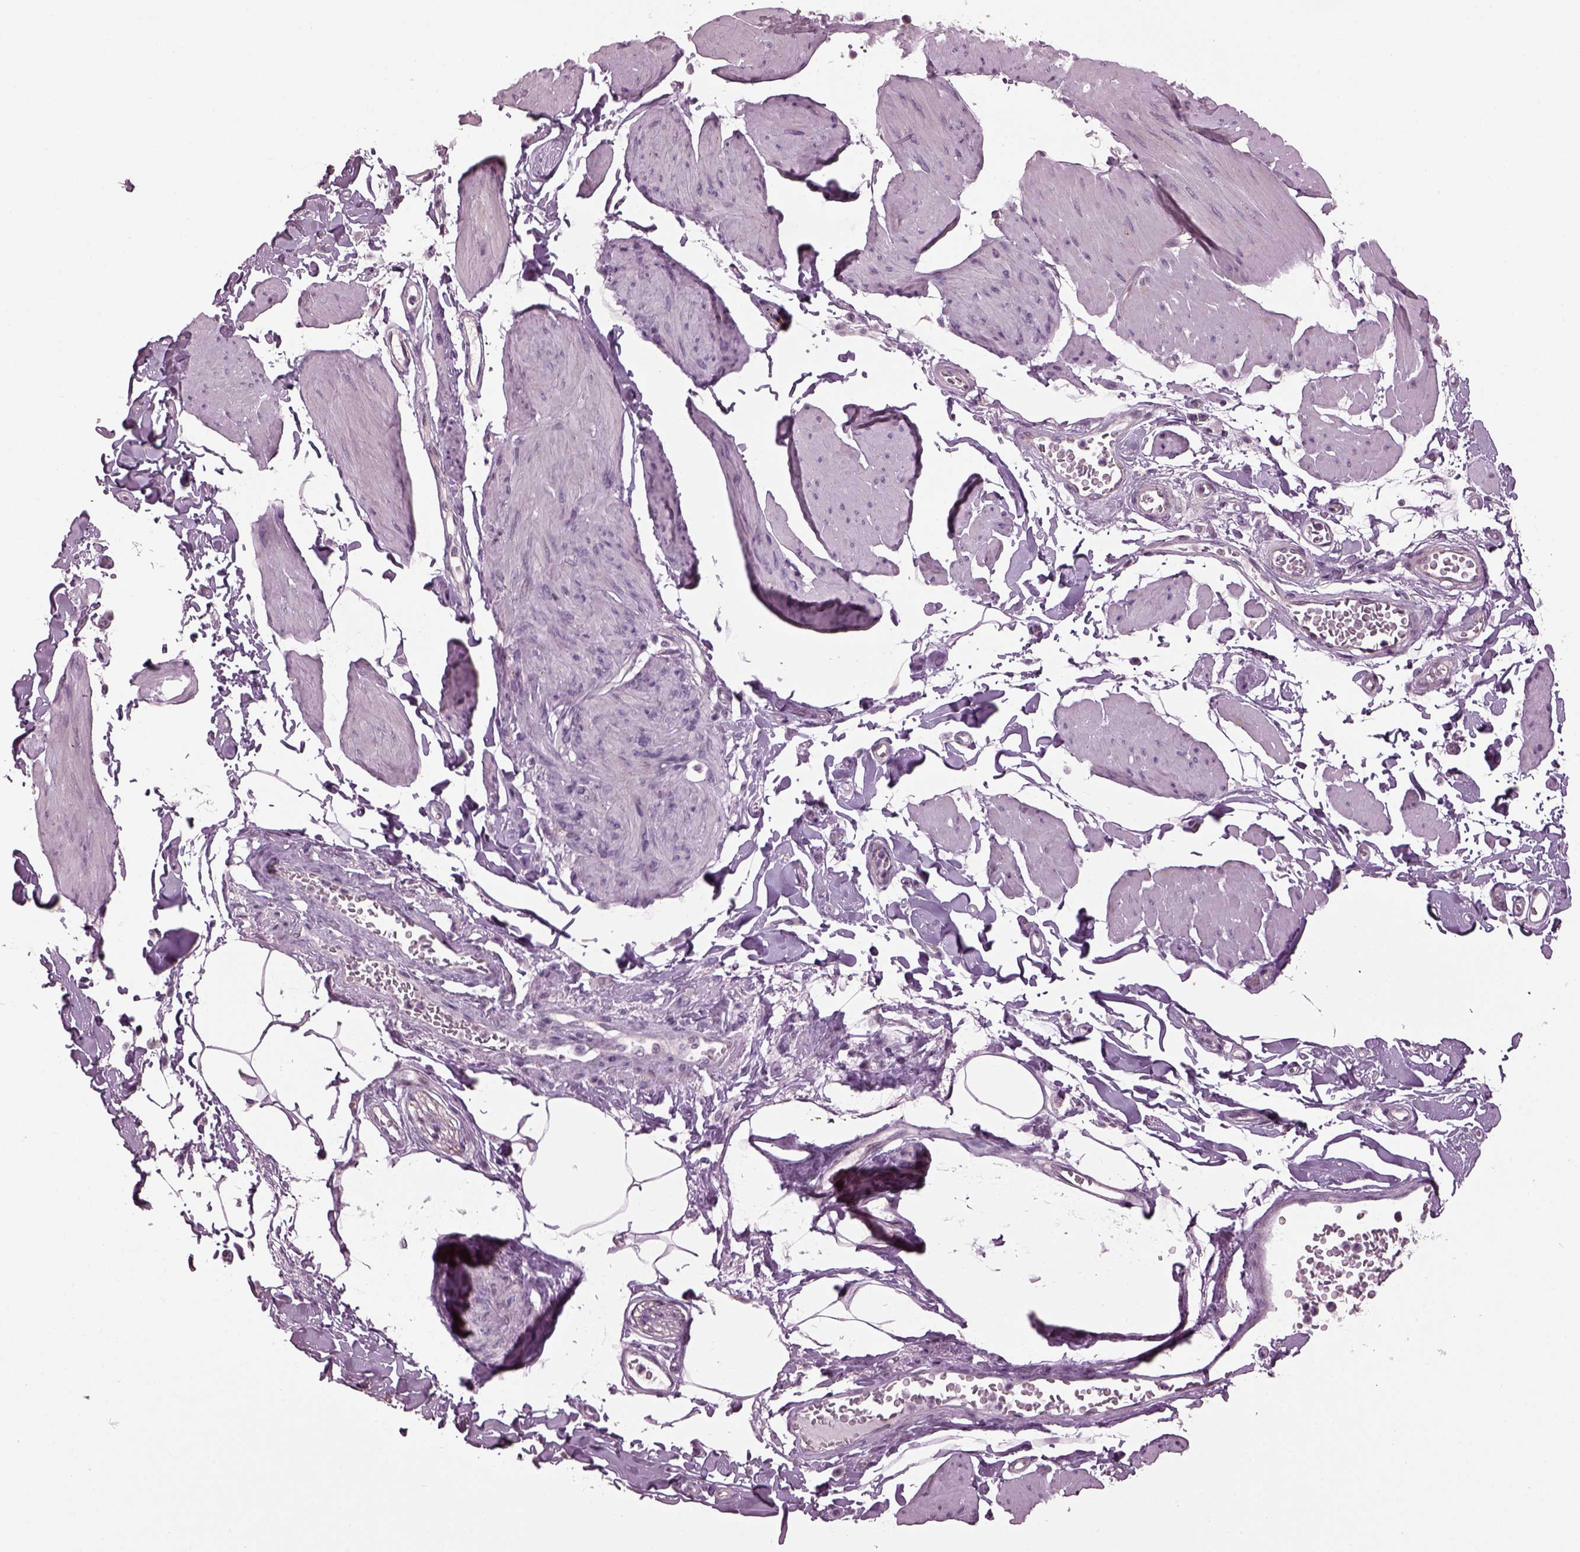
{"staining": {"intensity": "negative", "quantity": "none", "location": "none"}, "tissue": "smooth muscle", "cell_type": "Smooth muscle cells", "image_type": "normal", "snomed": [{"axis": "morphology", "description": "Normal tissue, NOS"}, {"axis": "topography", "description": "Adipose tissue"}, {"axis": "topography", "description": "Smooth muscle"}, {"axis": "topography", "description": "Peripheral nerve tissue"}], "caption": "DAB immunohistochemical staining of unremarkable smooth muscle reveals no significant positivity in smooth muscle cells.", "gene": "GAL", "patient": {"sex": "male", "age": 83}}